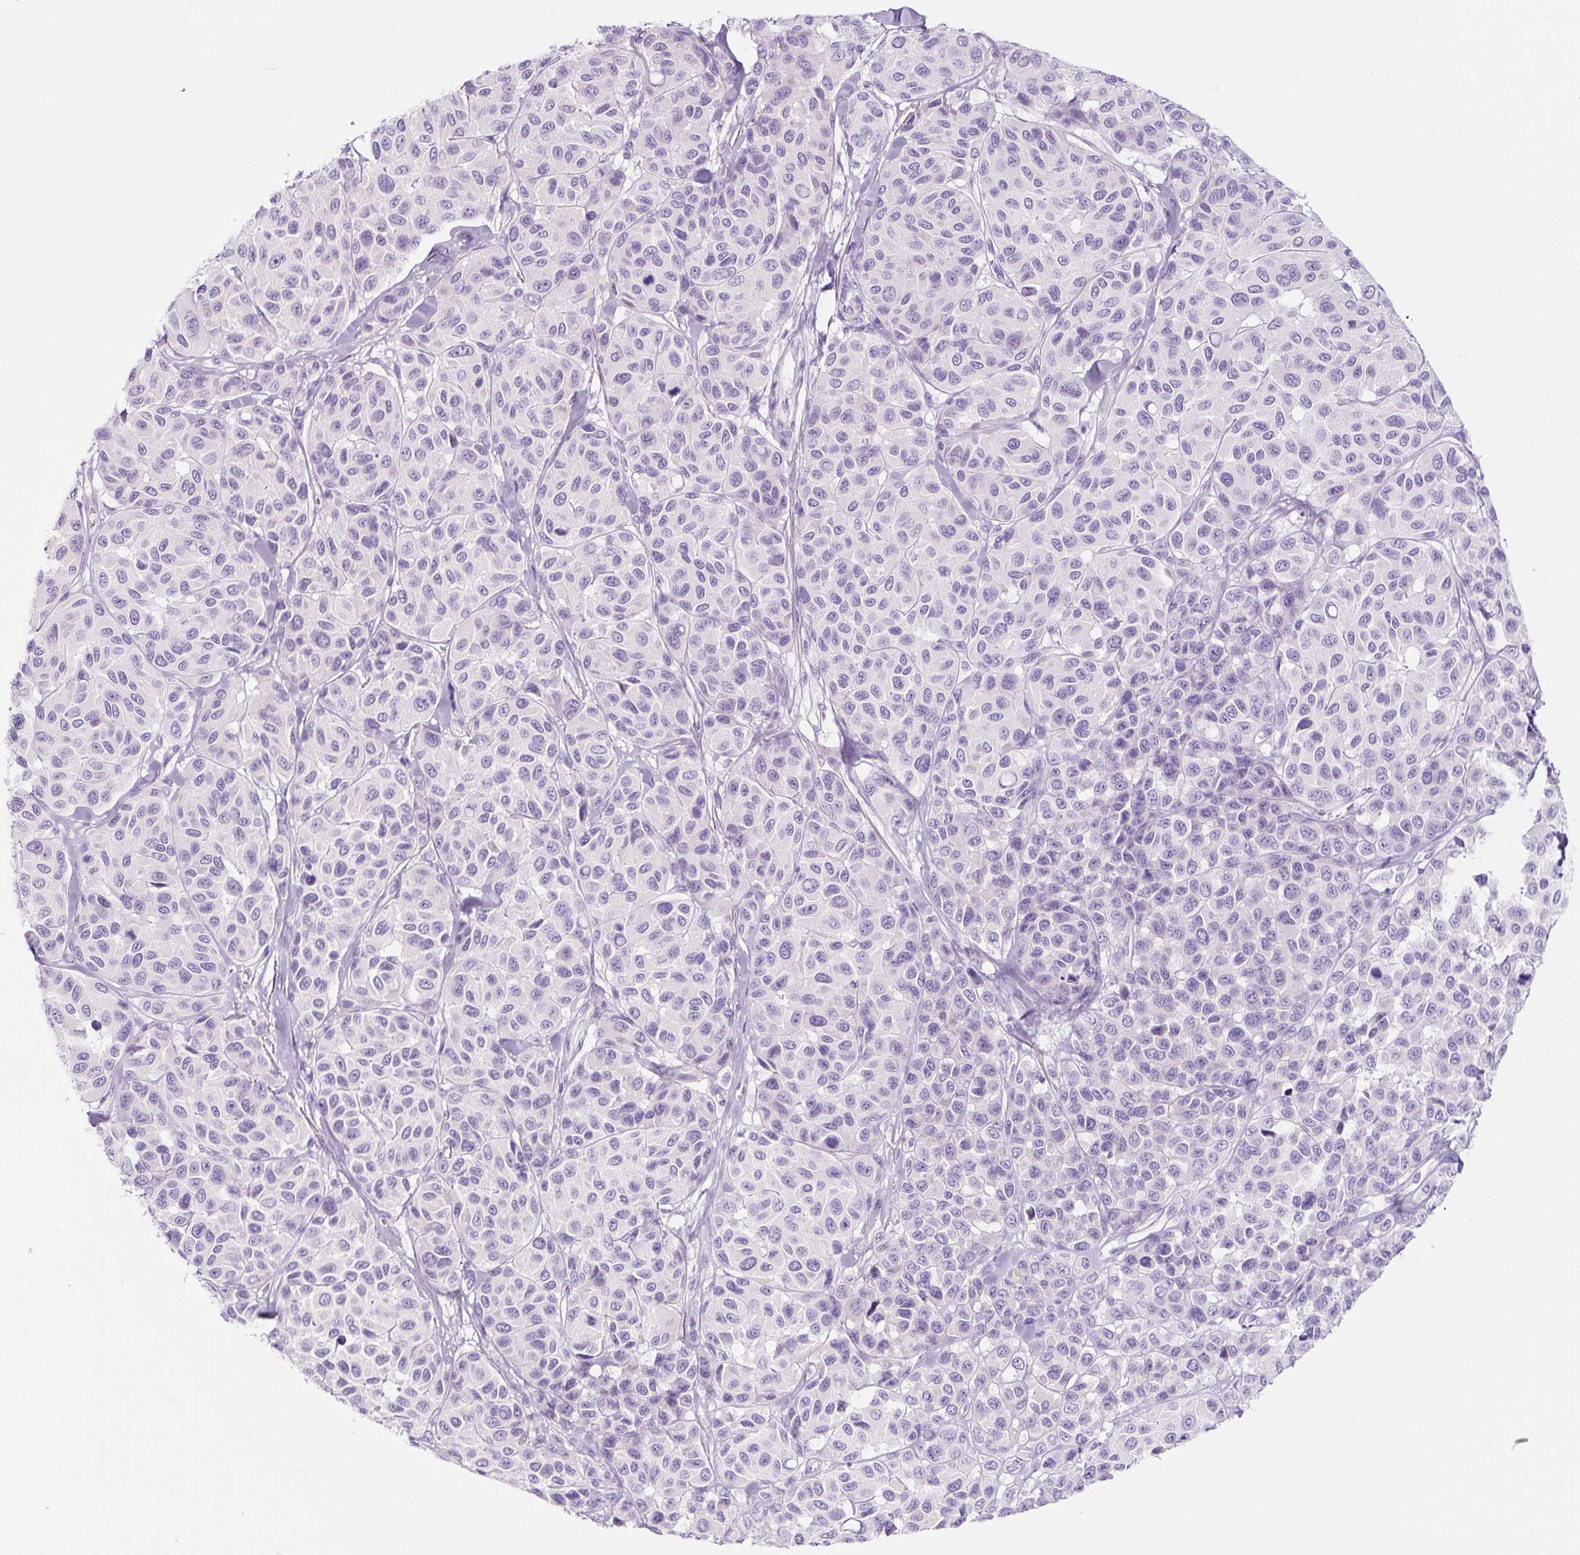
{"staining": {"intensity": "negative", "quantity": "none", "location": "none"}, "tissue": "melanoma", "cell_type": "Tumor cells", "image_type": "cancer", "snomed": [{"axis": "morphology", "description": "Malignant melanoma, NOS"}, {"axis": "topography", "description": "Skin"}], "caption": "The histopathology image shows no significant expression in tumor cells of melanoma. (Immunohistochemistry, brightfield microscopy, high magnification).", "gene": "RNF212B", "patient": {"sex": "female", "age": 66}}